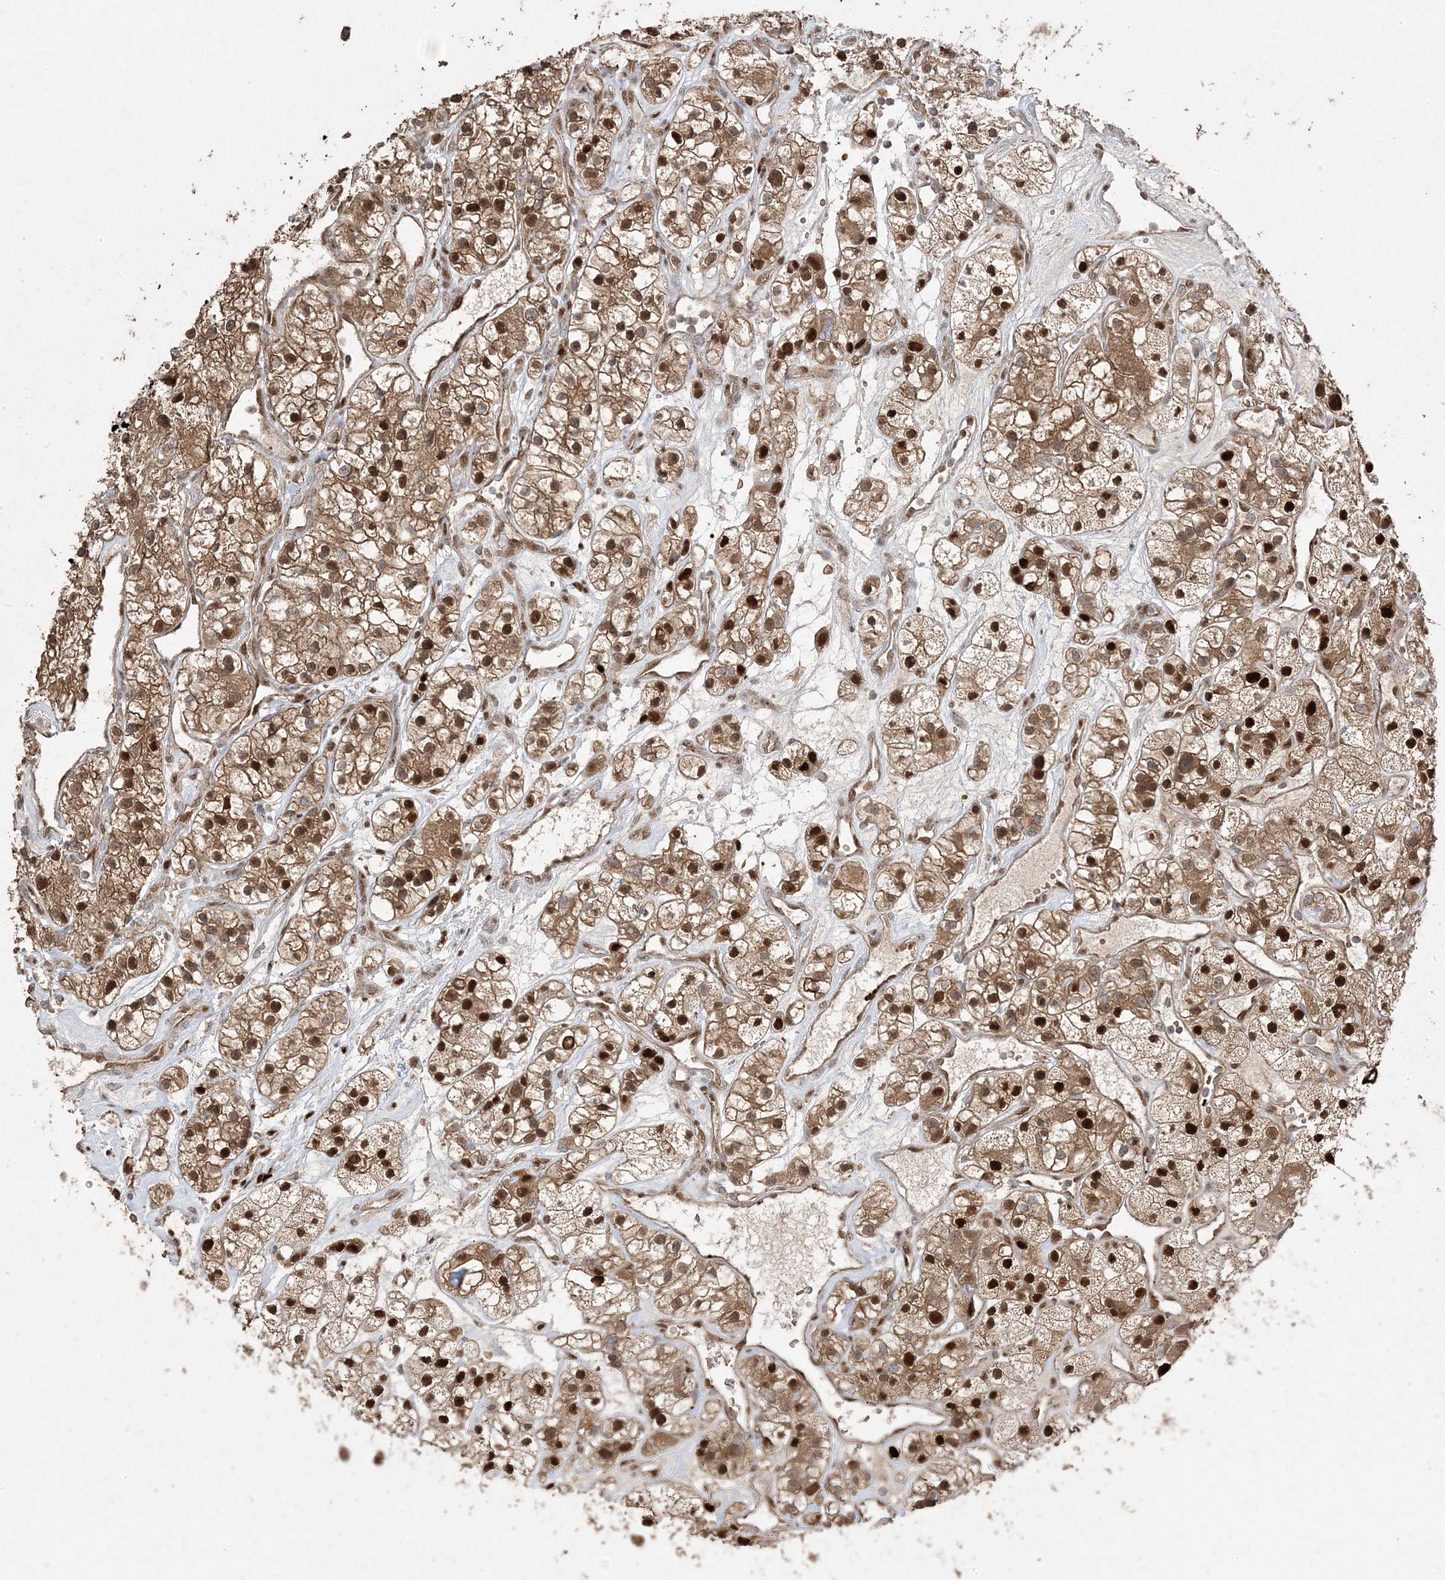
{"staining": {"intensity": "strong", "quantity": ">75%", "location": "cytoplasmic/membranous,nuclear"}, "tissue": "renal cancer", "cell_type": "Tumor cells", "image_type": "cancer", "snomed": [{"axis": "morphology", "description": "Adenocarcinoma, NOS"}, {"axis": "topography", "description": "Kidney"}], "caption": "This micrograph displays IHC staining of renal adenocarcinoma, with high strong cytoplasmic/membranous and nuclear staining in about >75% of tumor cells.", "gene": "PPOX", "patient": {"sex": "female", "age": 57}}